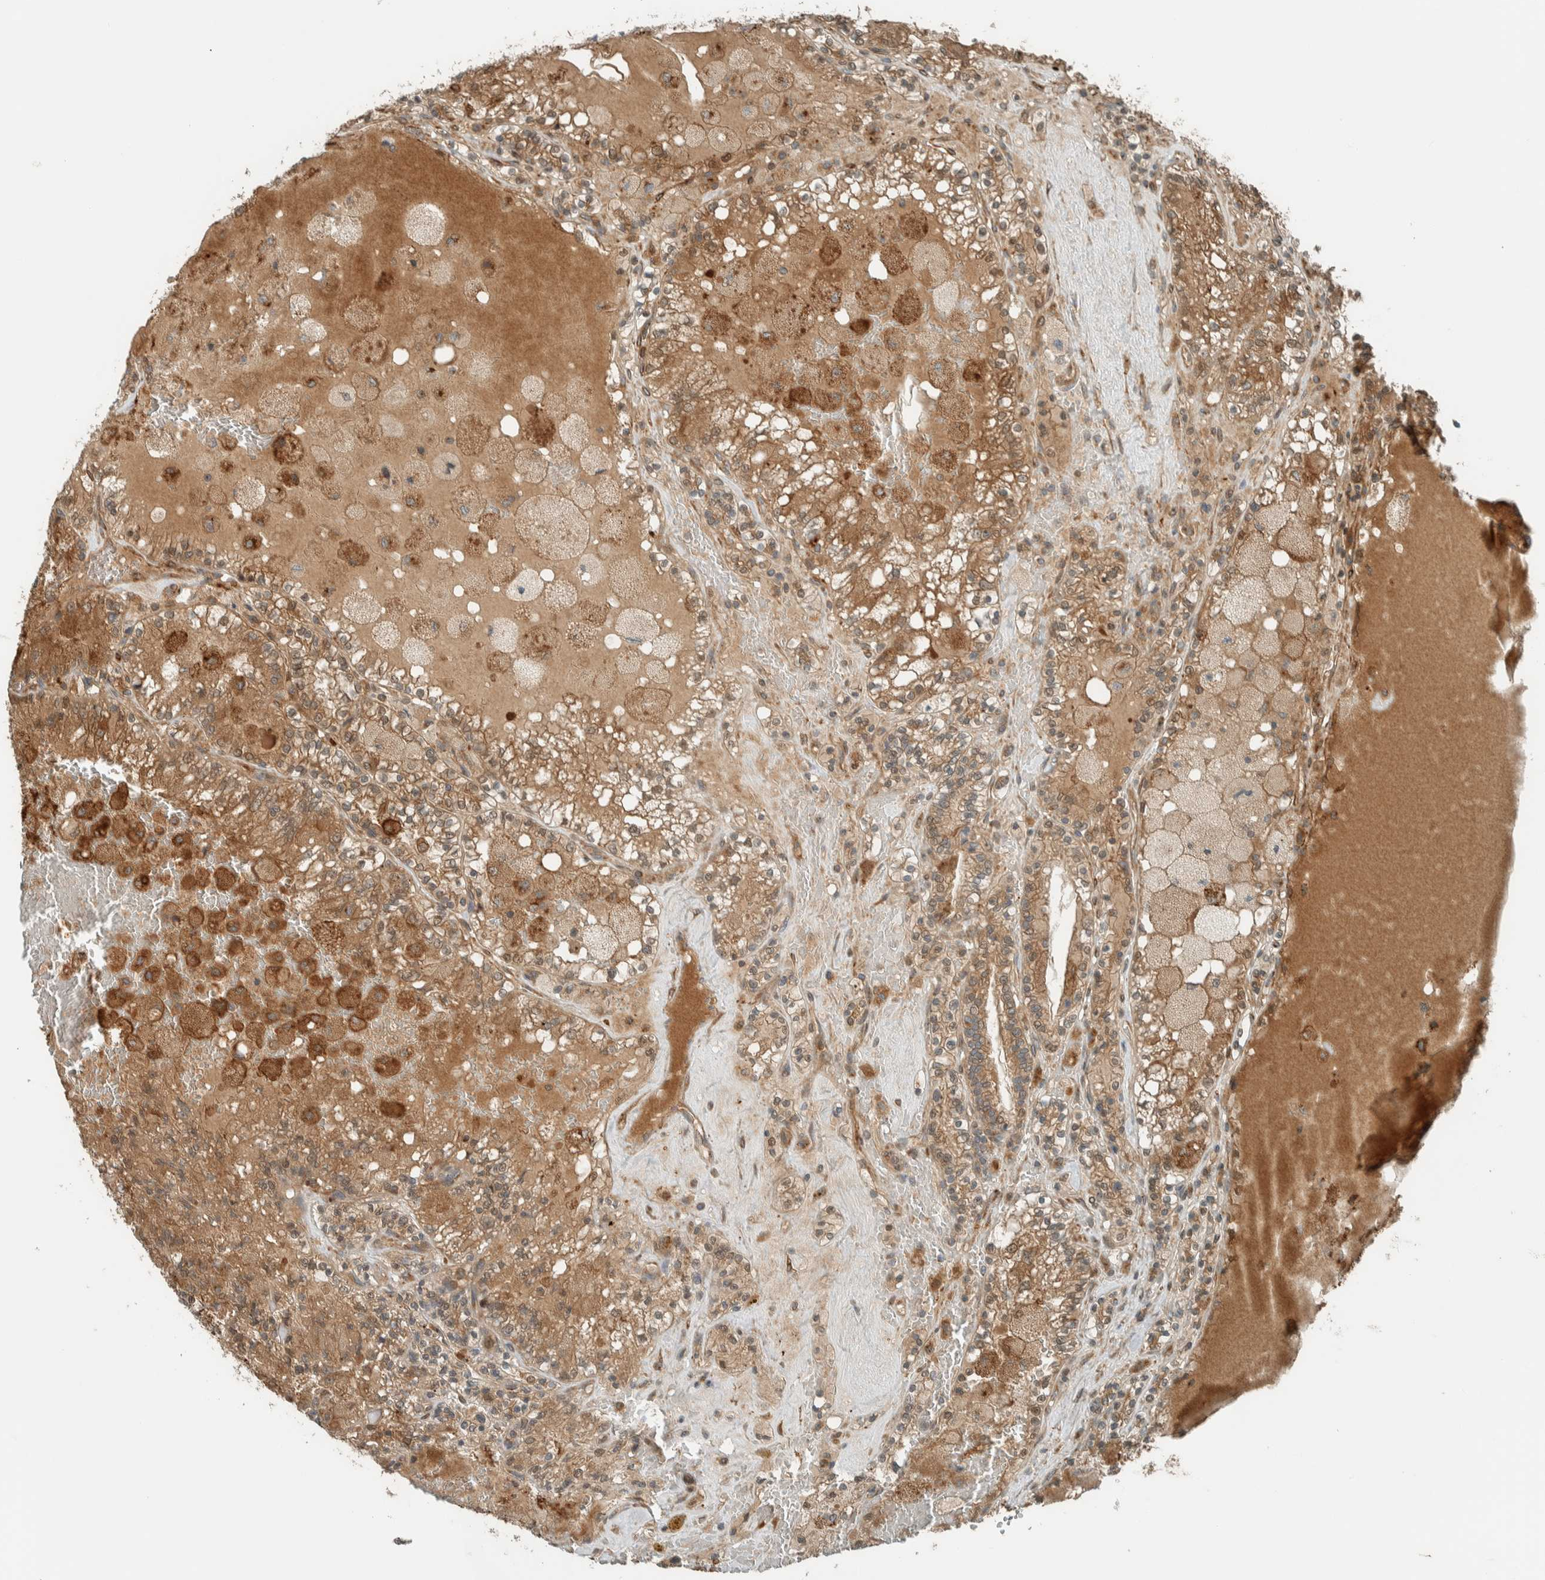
{"staining": {"intensity": "moderate", "quantity": ">75%", "location": "cytoplasmic/membranous"}, "tissue": "renal cancer", "cell_type": "Tumor cells", "image_type": "cancer", "snomed": [{"axis": "morphology", "description": "Adenocarcinoma, NOS"}, {"axis": "topography", "description": "Kidney"}], "caption": "Renal cancer stained for a protein (brown) exhibits moderate cytoplasmic/membranous positive expression in approximately >75% of tumor cells.", "gene": "EXOC7", "patient": {"sex": "female", "age": 56}}